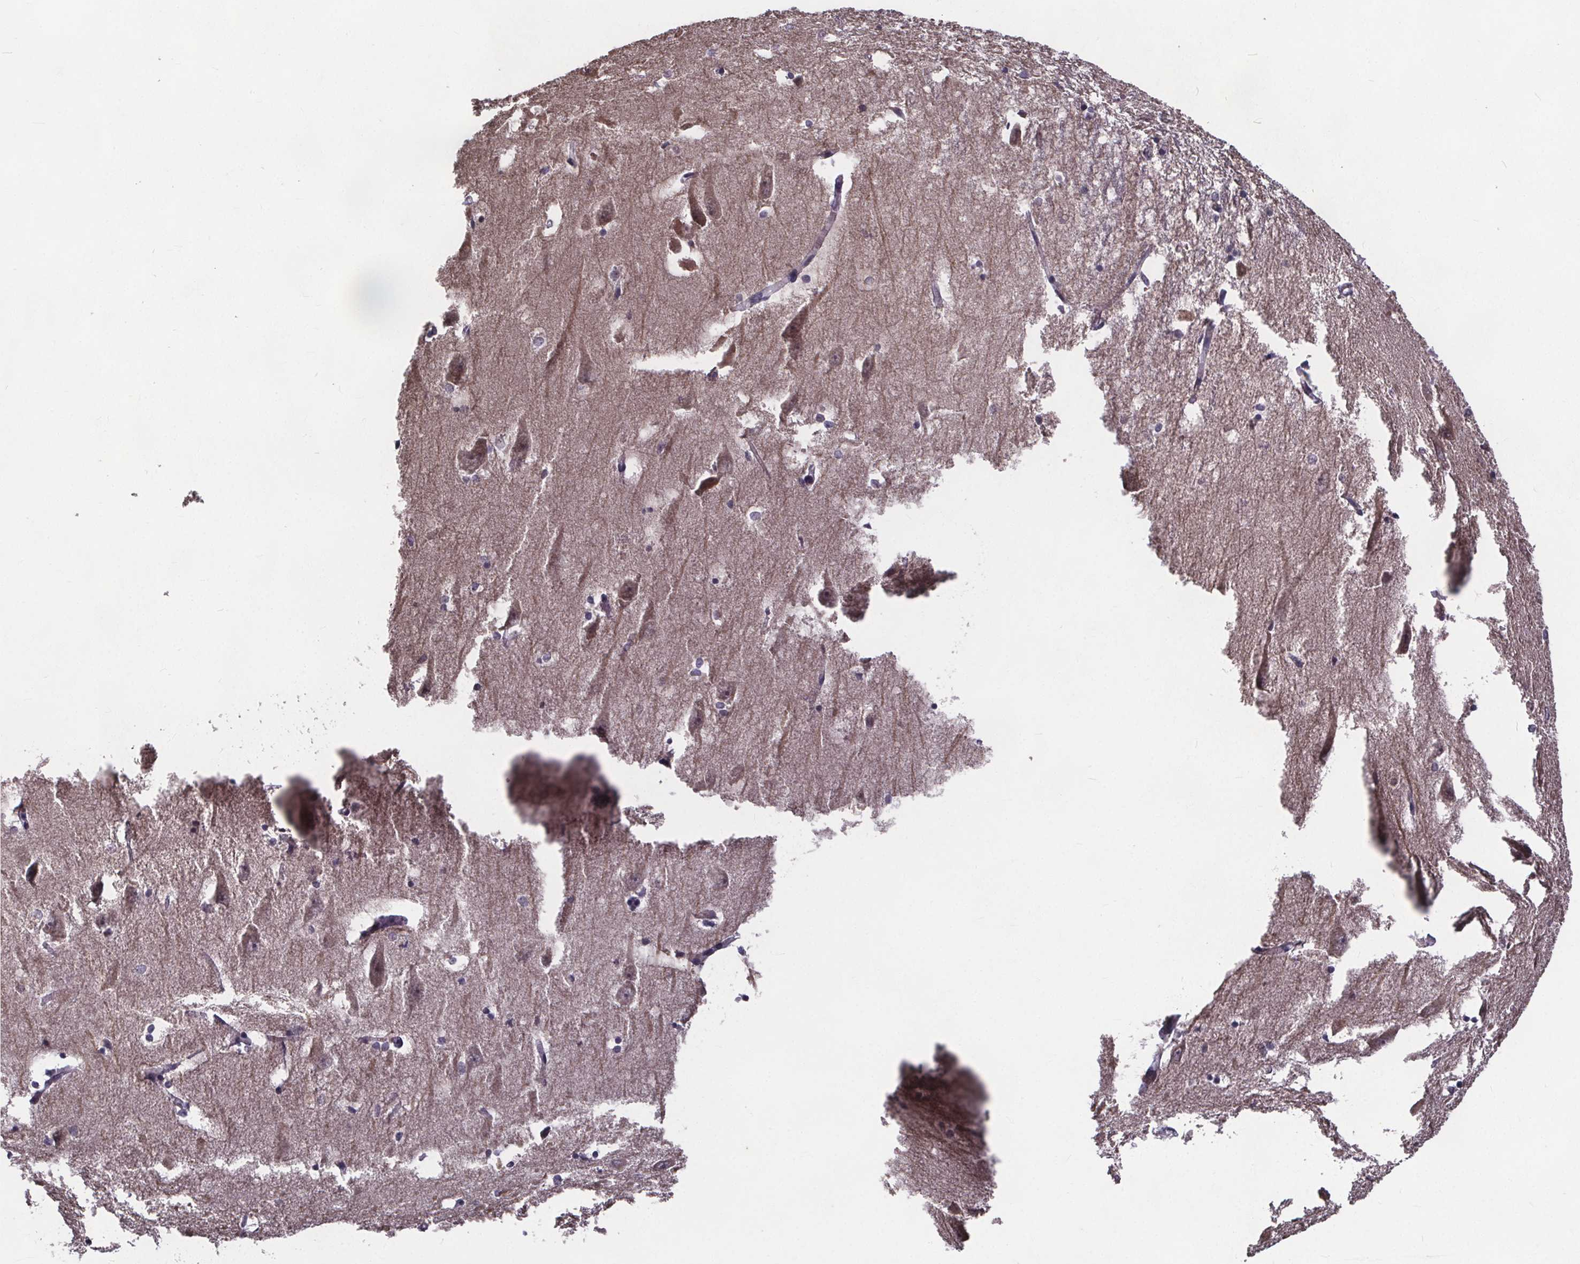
{"staining": {"intensity": "negative", "quantity": "none", "location": "none"}, "tissue": "hippocampus", "cell_type": "Glial cells", "image_type": "normal", "snomed": [{"axis": "morphology", "description": "Normal tissue, NOS"}, {"axis": "topography", "description": "Lateral ventricle wall"}, {"axis": "topography", "description": "Hippocampus"}], "caption": "This is an immunohistochemistry (IHC) photomicrograph of normal hippocampus. There is no positivity in glial cells.", "gene": "FAM181B", "patient": {"sex": "female", "age": 63}}